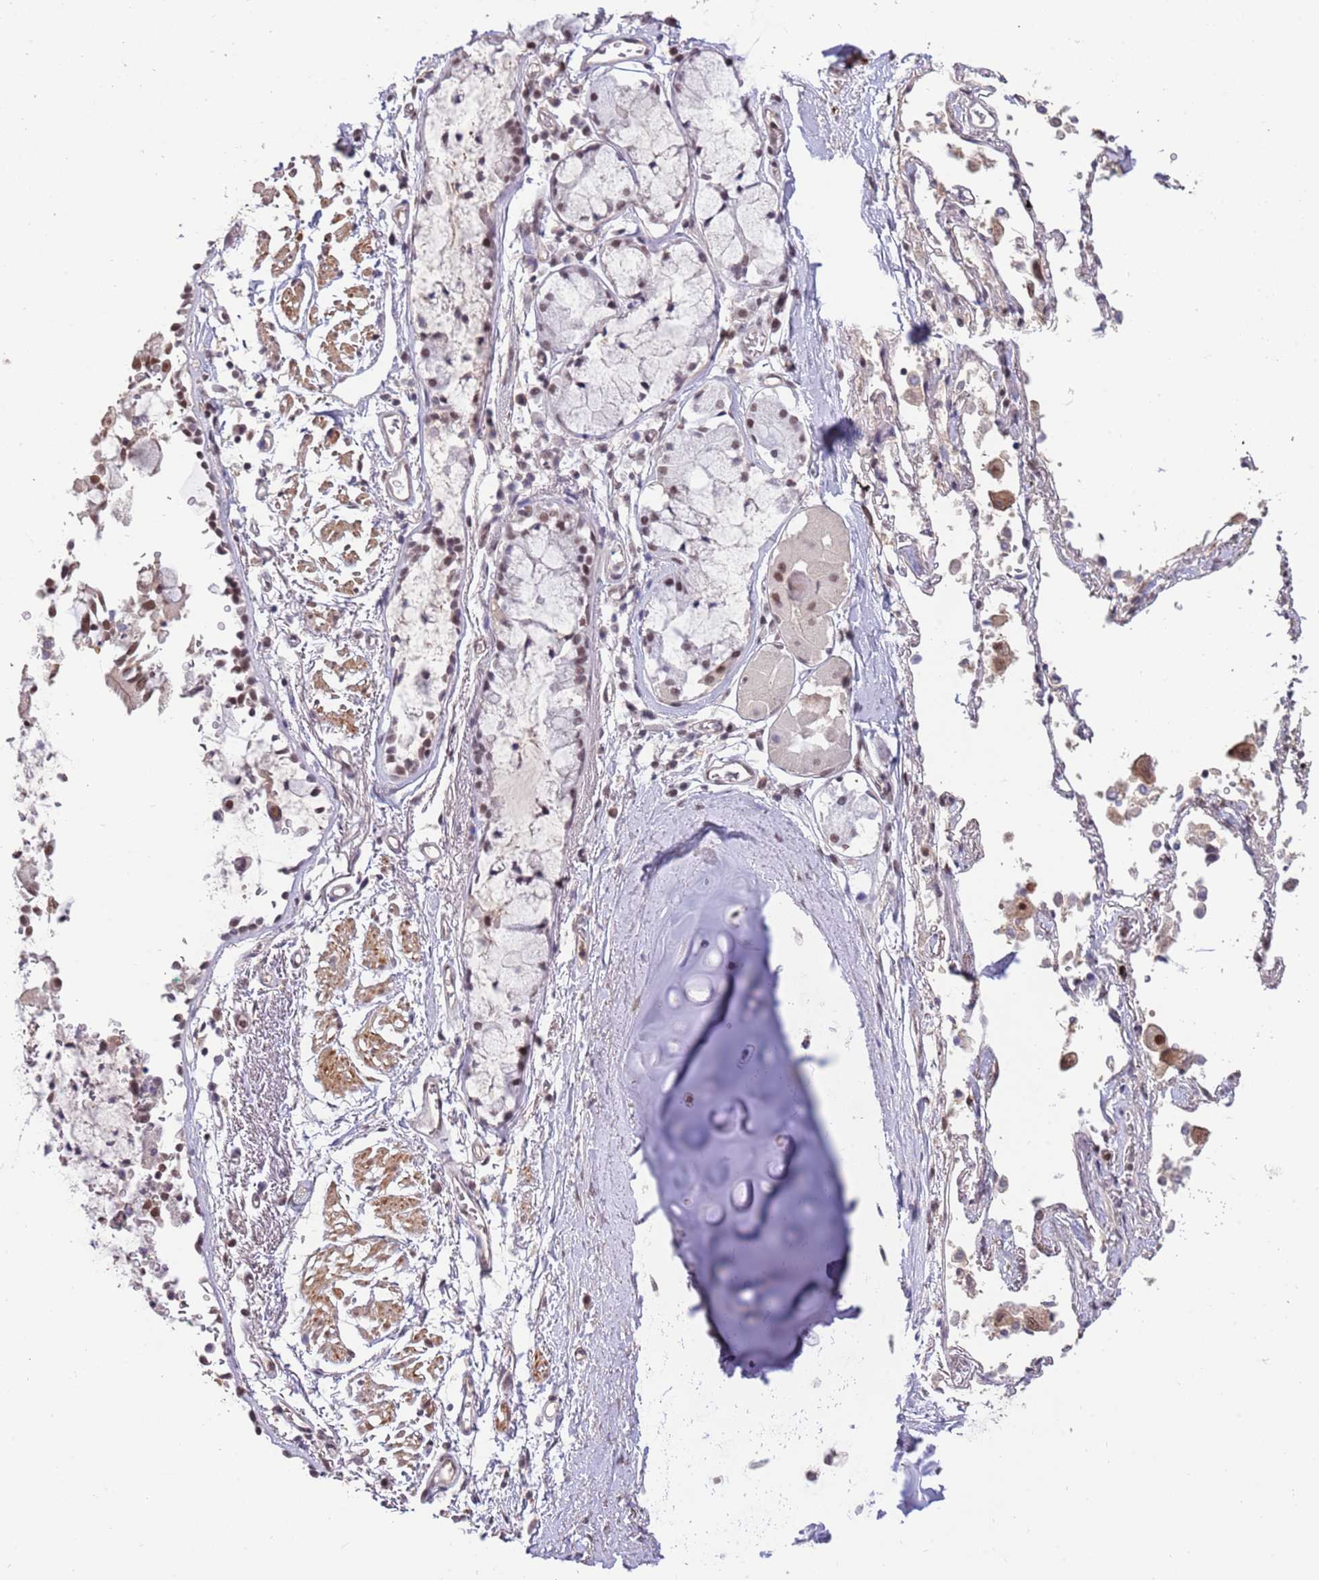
{"staining": {"intensity": "negative", "quantity": "none", "location": "none"}, "tissue": "soft tissue", "cell_type": "Chondrocytes", "image_type": "normal", "snomed": [{"axis": "morphology", "description": "Normal tissue, NOS"}, {"axis": "topography", "description": "Cartilage tissue"}], "caption": "The immunohistochemistry (IHC) image has no significant positivity in chondrocytes of soft tissue.", "gene": "ZBTB7A", "patient": {"sex": "male", "age": 73}}